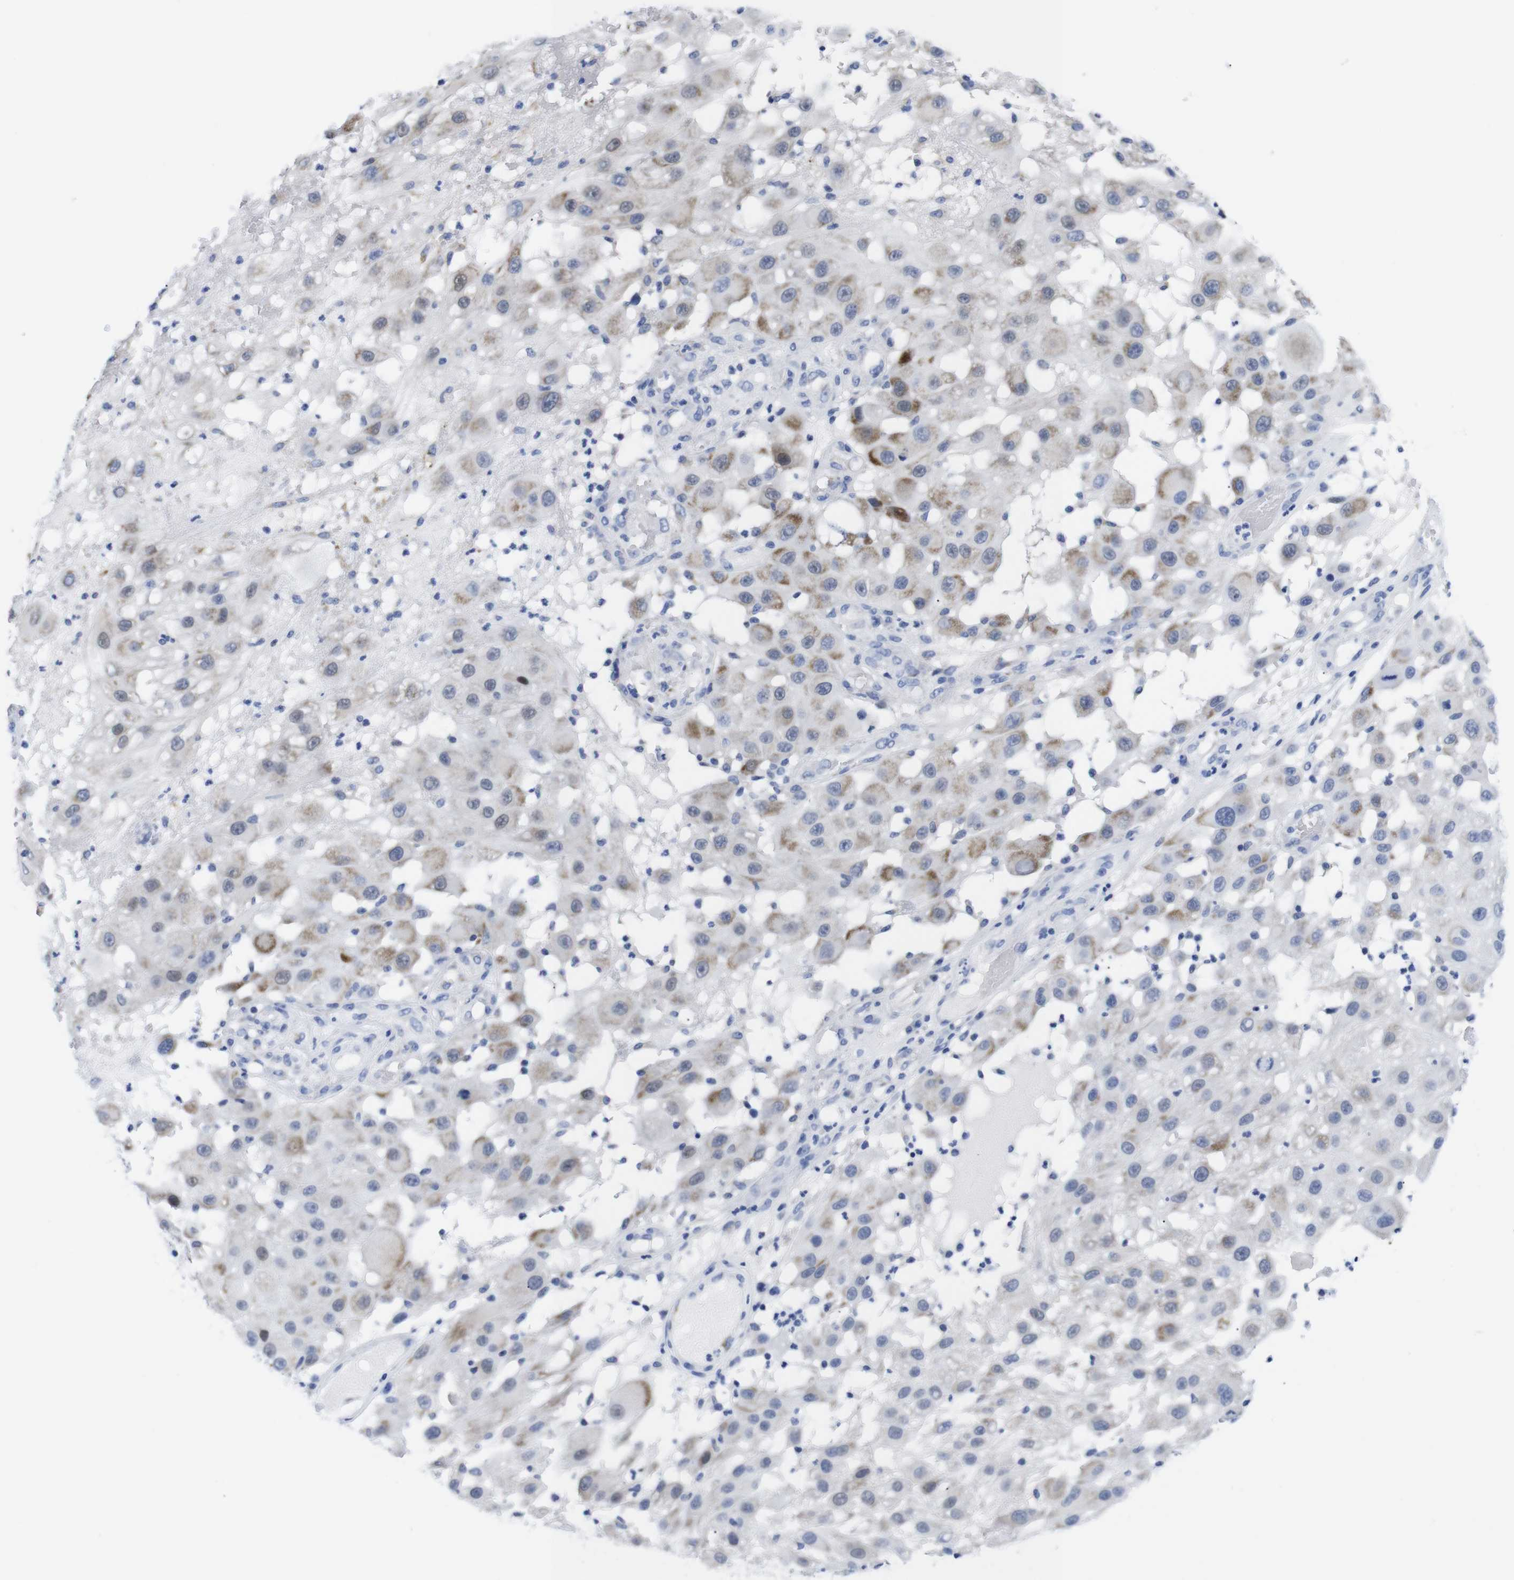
{"staining": {"intensity": "negative", "quantity": "none", "location": "none"}, "tissue": "melanoma", "cell_type": "Tumor cells", "image_type": "cancer", "snomed": [{"axis": "morphology", "description": "Malignant melanoma, NOS"}, {"axis": "topography", "description": "Skin"}], "caption": "The histopathology image displays no staining of tumor cells in melanoma.", "gene": "LRRC55", "patient": {"sex": "female", "age": 81}}